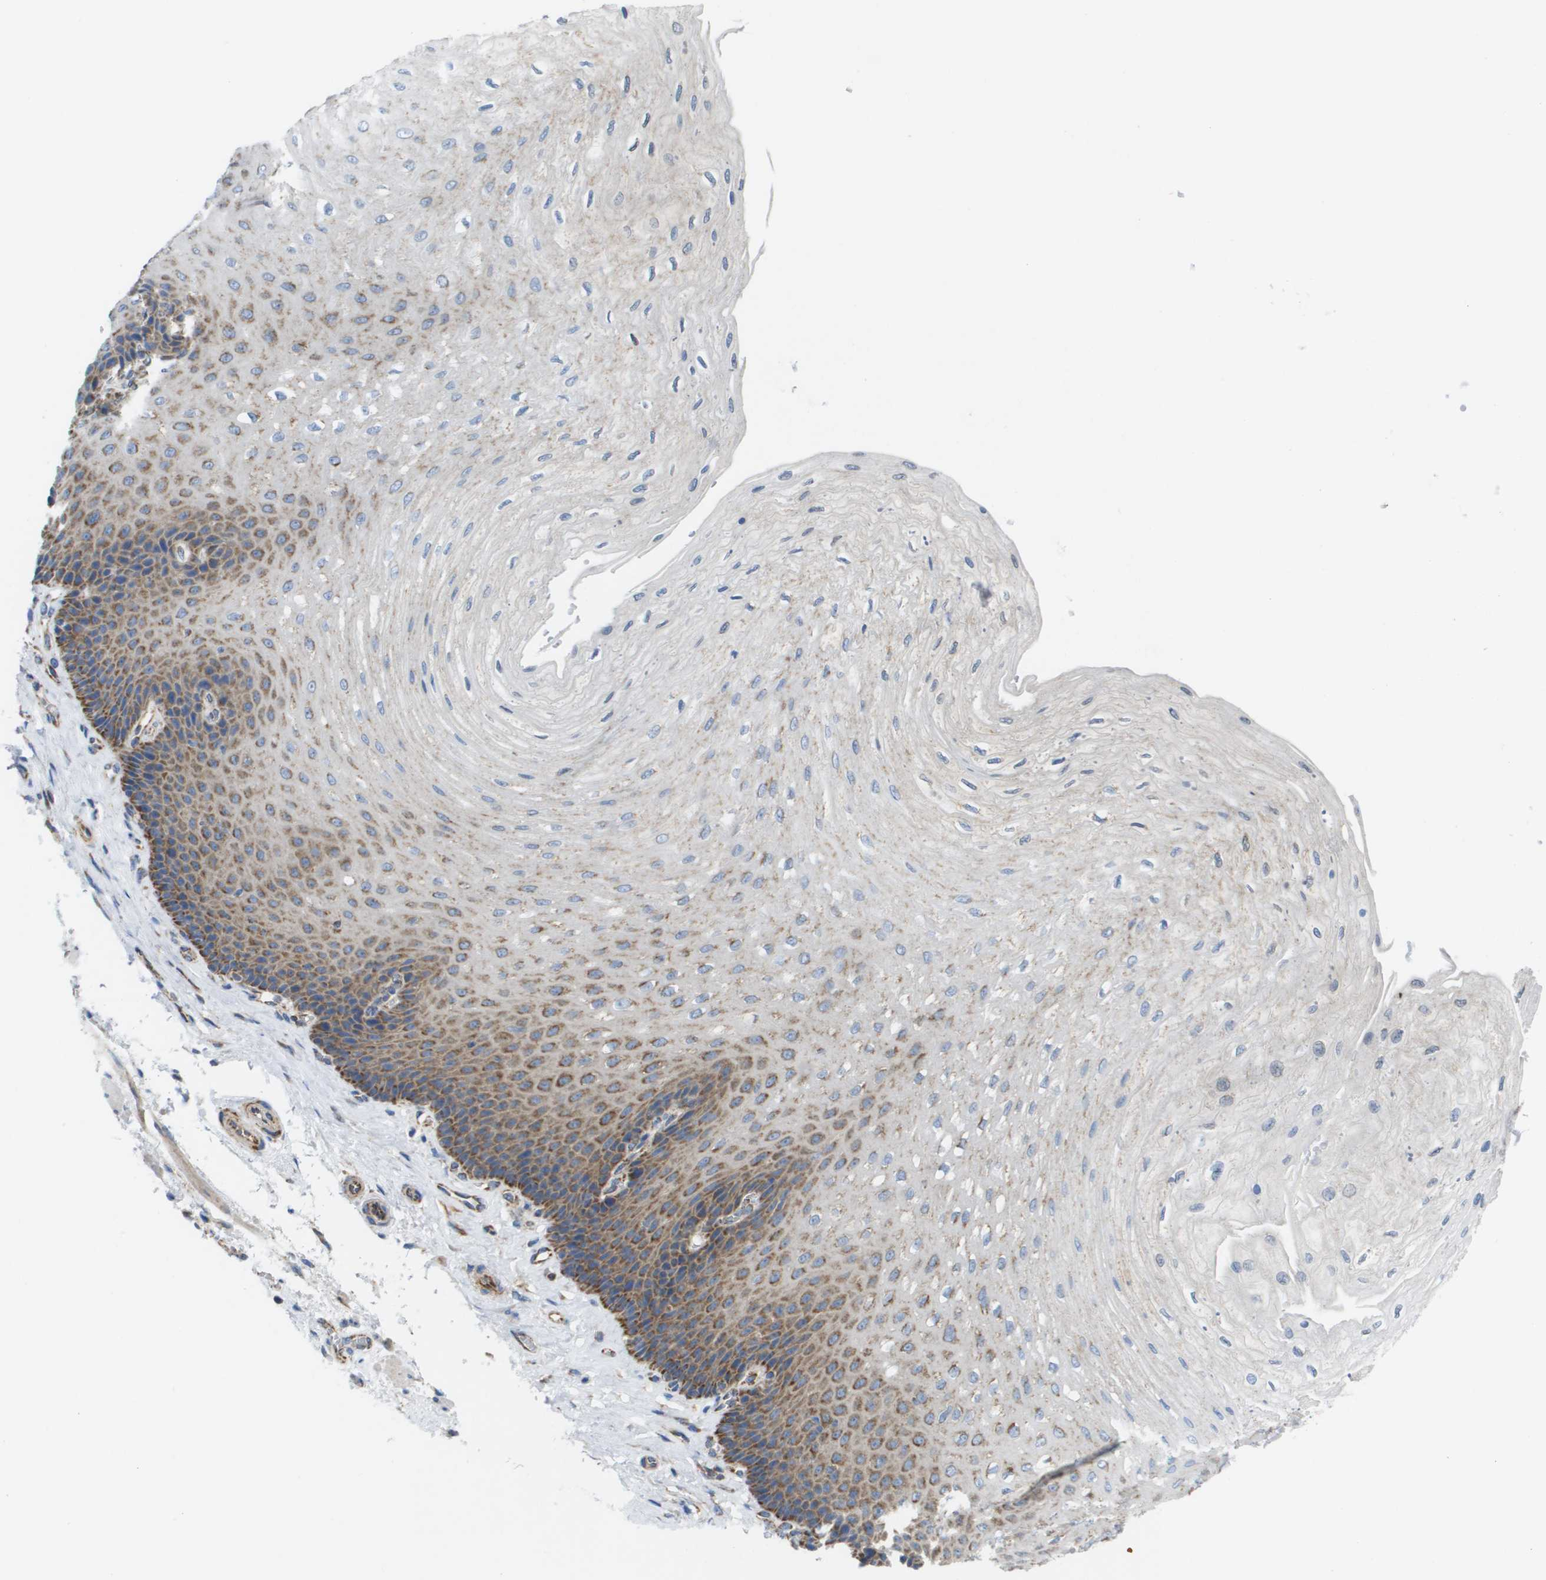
{"staining": {"intensity": "moderate", "quantity": "25%-75%", "location": "cytoplasmic/membranous"}, "tissue": "esophagus", "cell_type": "Squamous epithelial cells", "image_type": "normal", "snomed": [{"axis": "morphology", "description": "Normal tissue, NOS"}, {"axis": "topography", "description": "Esophagus"}], "caption": "DAB (3,3'-diaminobenzidine) immunohistochemical staining of unremarkable esophagus shows moderate cytoplasmic/membranous protein staining in about 25%-75% of squamous epithelial cells. (DAB IHC, brown staining for protein, blue staining for nuclei).", "gene": "FIS1", "patient": {"sex": "female", "age": 72}}